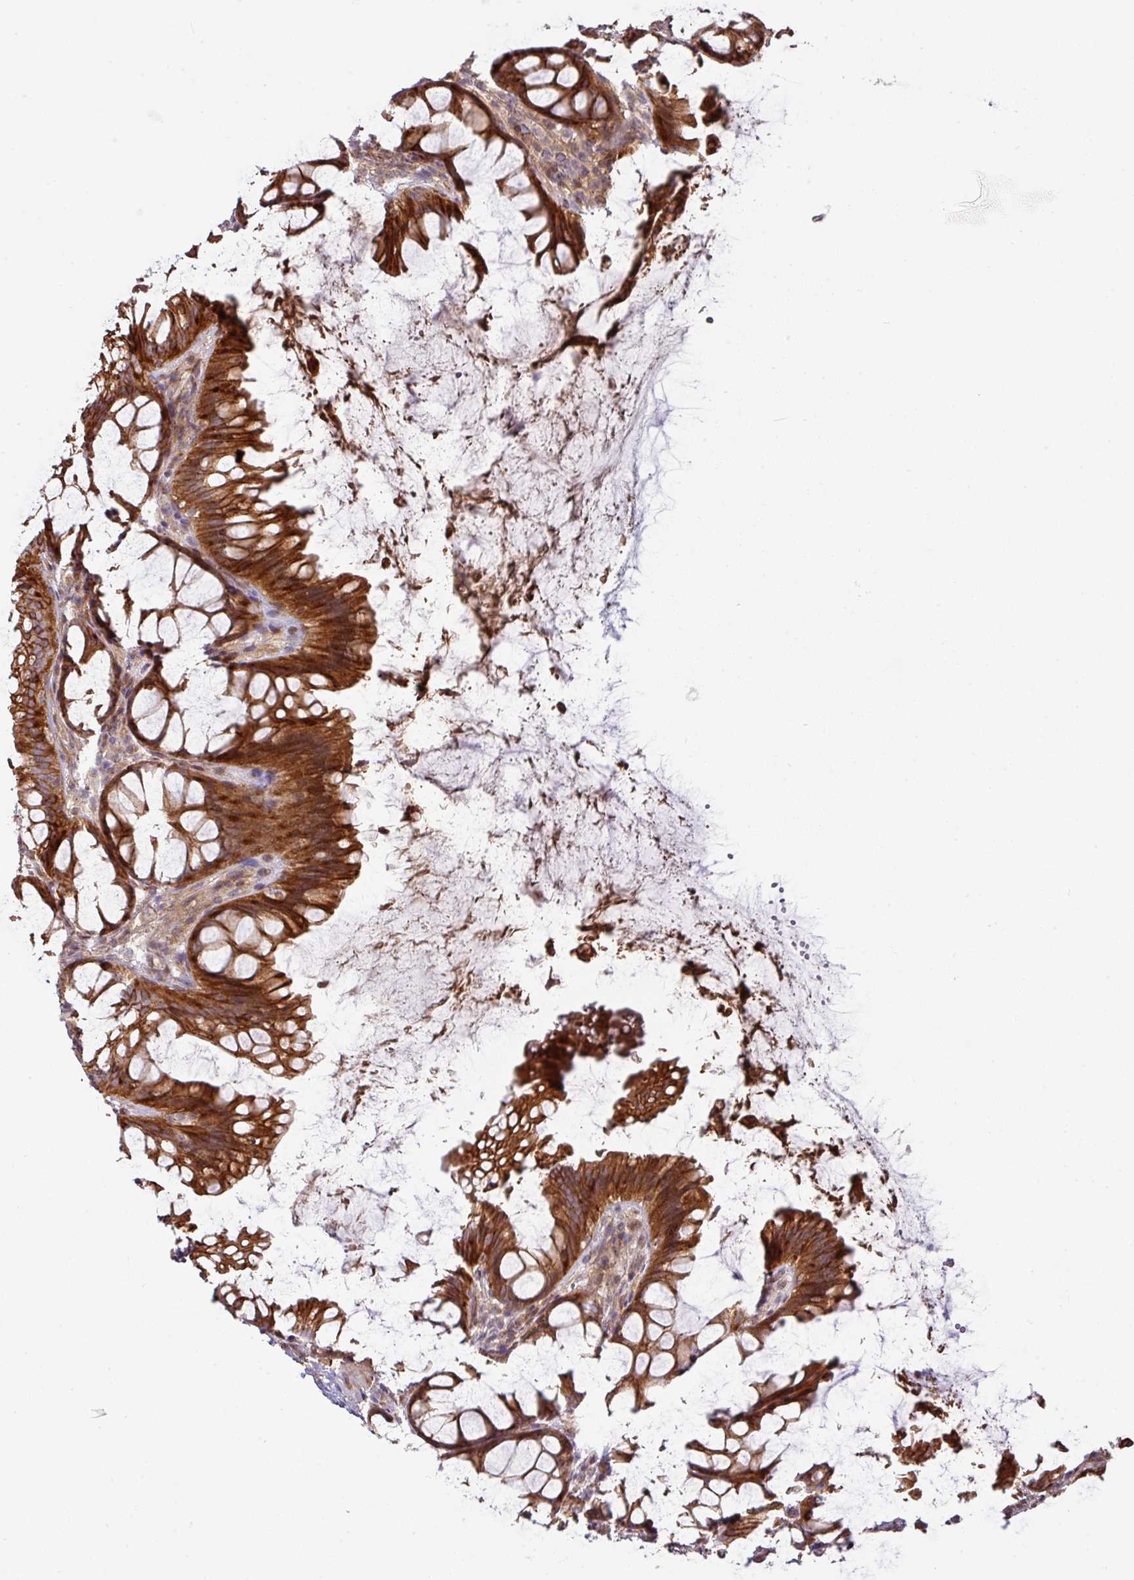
{"staining": {"intensity": "strong", "quantity": ">75%", "location": "cytoplasmic/membranous"}, "tissue": "rectum", "cell_type": "Glandular cells", "image_type": "normal", "snomed": [{"axis": "morphology", "description": "Normal tissue, NOS"}, {"axis": "topography", "description": "Rectum"}], "caption": "Human rectum stained for a protein (brown) exhibits strong cytoplasmic/membranous positive positivity in approximately >75% of glandular cells.", "gene": "CASP2", "patient": {"sex": "female", "age": 67}}